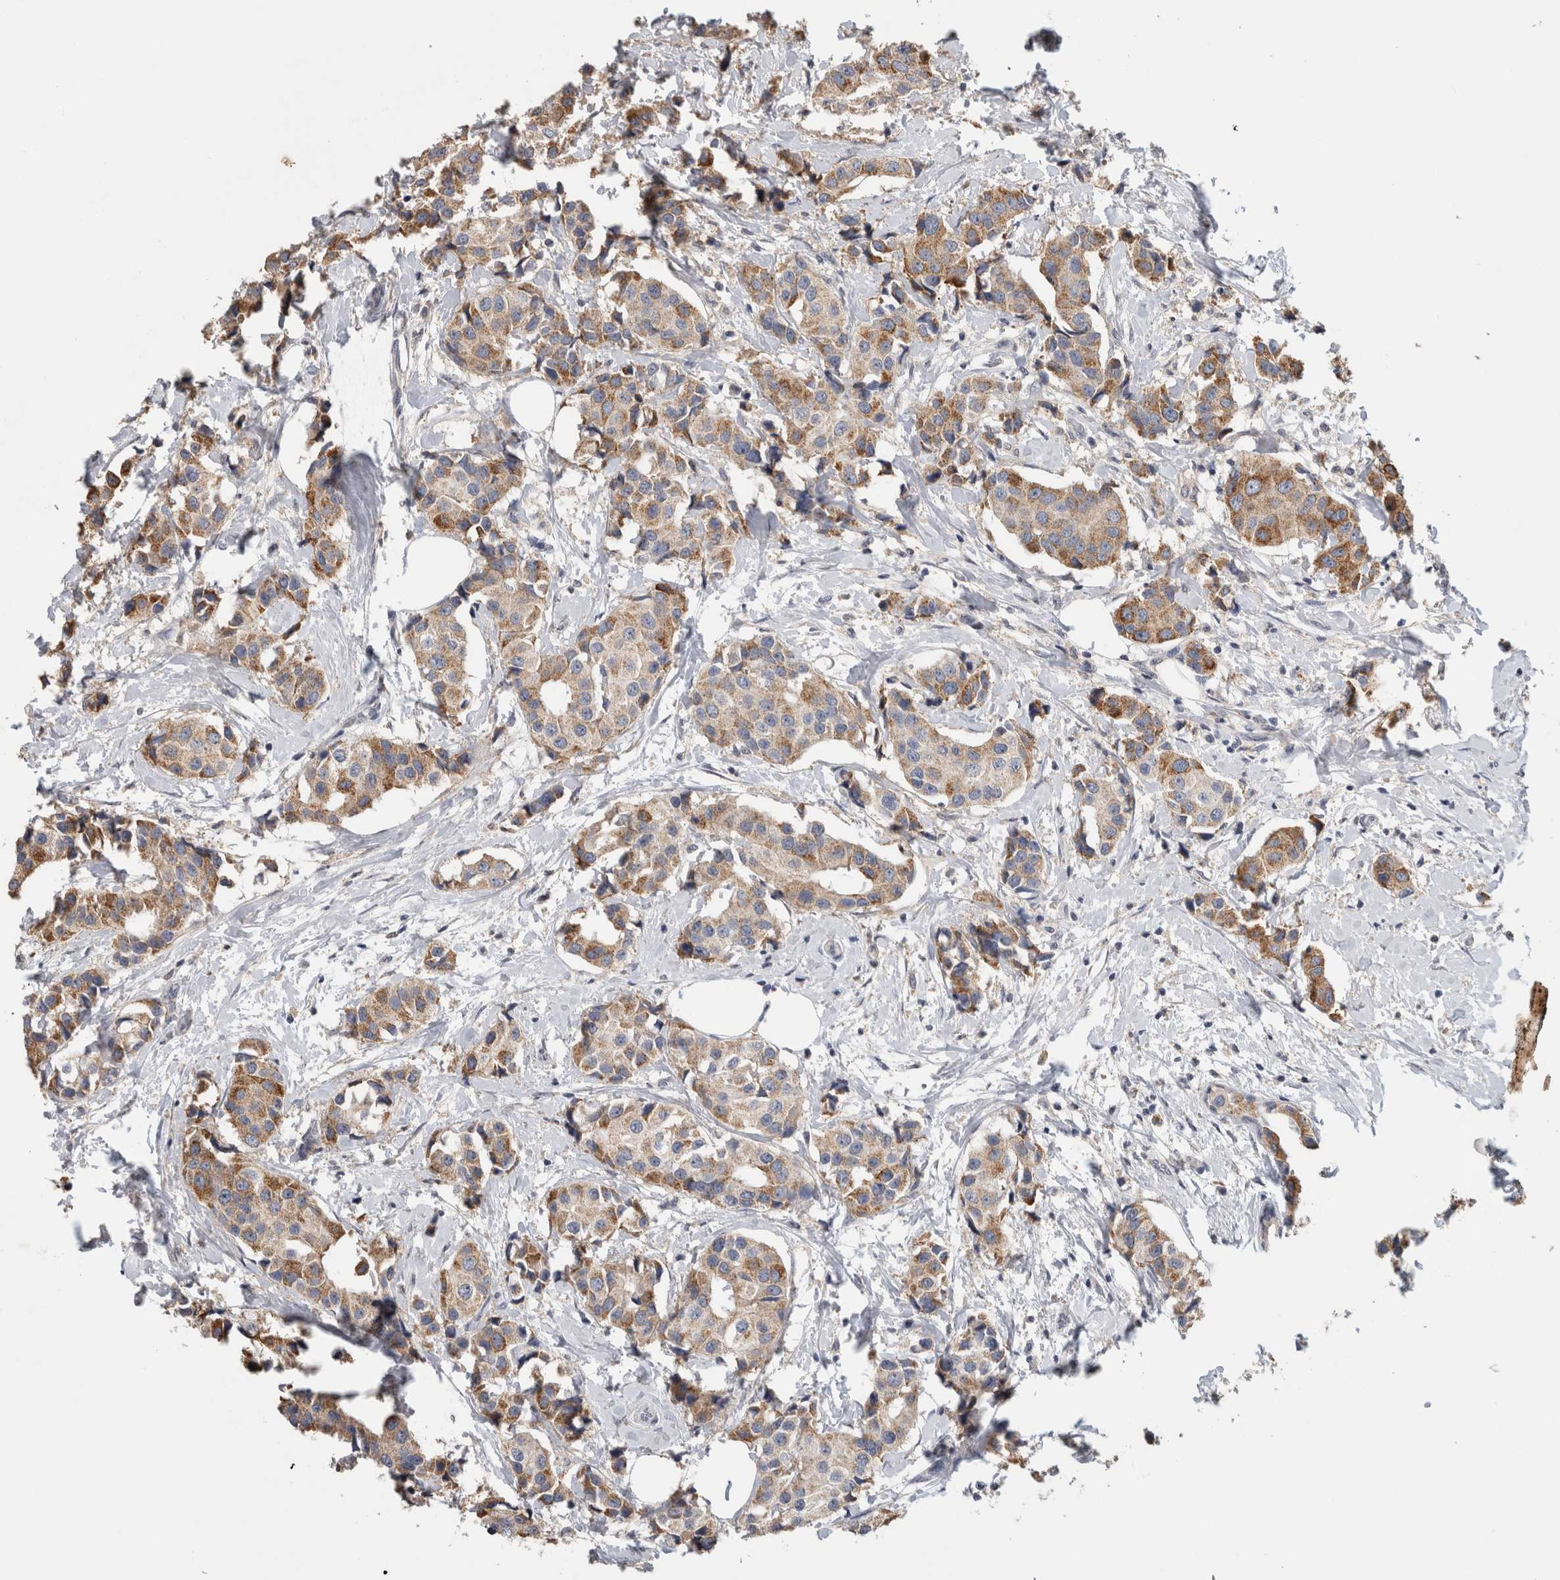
{"staining": {"intensity": "moderate", "quantity": ">75%", "location": "cytoplasmic/membranous"}, "tissue": "breast cancer", "cell_type": "Tumor cells", "image_type": "cancer", "snomed": [{"axis": "morphology", "description": "Normal tissue, NOS"}, {"axis": "morphology", "description": "Duct carcinoma"}, {"axis": "topography", "description": "Breast"}], "caption": "DAB immunohistochemical staining of human breast cancer (intraductal carcinoma) shows moderate cytoplasmic/membranous protein staining in approximately >75% of tumor cells.", "gene": "CNTFR", "patient": {"sex": "female", "age": 39}}